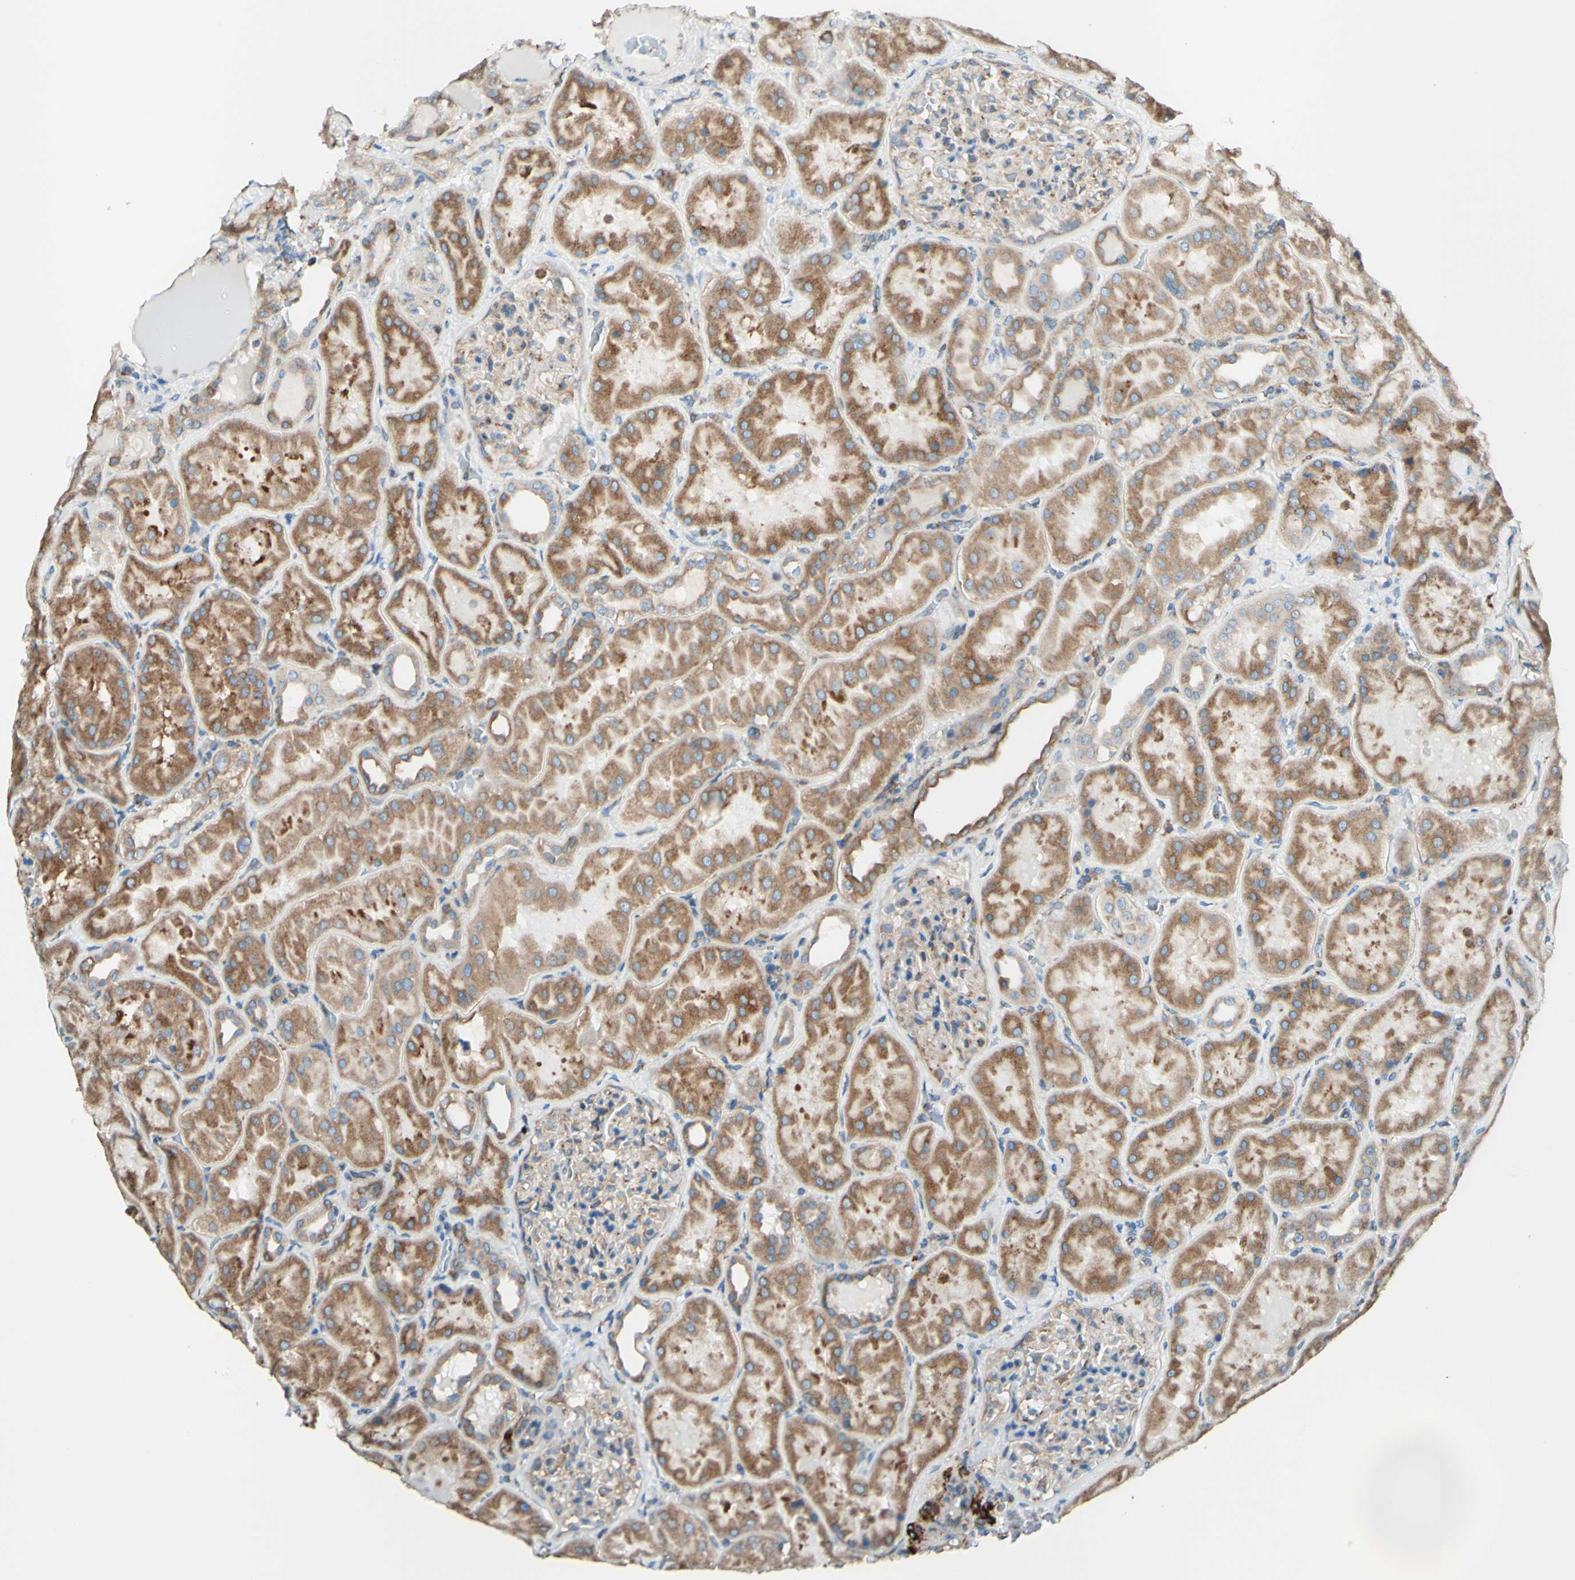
{"staining": {"intensity": "weak", "quantity": "25%-75%", "location": "cytoplasmic/membranous"}, "tissue": "kidney", "cell_type": "Cells in glomeruli", "image_type": "normal", "snomed": [{"axis": "morphology", "description": "Normal tissue, NOS"}, {"axis": "topography", "description": "Kidney"}], "caption": "Immunohistochemistry (IHC) photomicrograph of unremarkable kidney: human kidney stained using immunohistochemistry displays low levels of weak protein expression localized specifically in the cytoplasmic/membranous of cells in glomeruli, appearing as a cytoplasmic/membranous brown color.", "gene": "DNAJB11", "patient": {"sex": "female", "age": 56}}